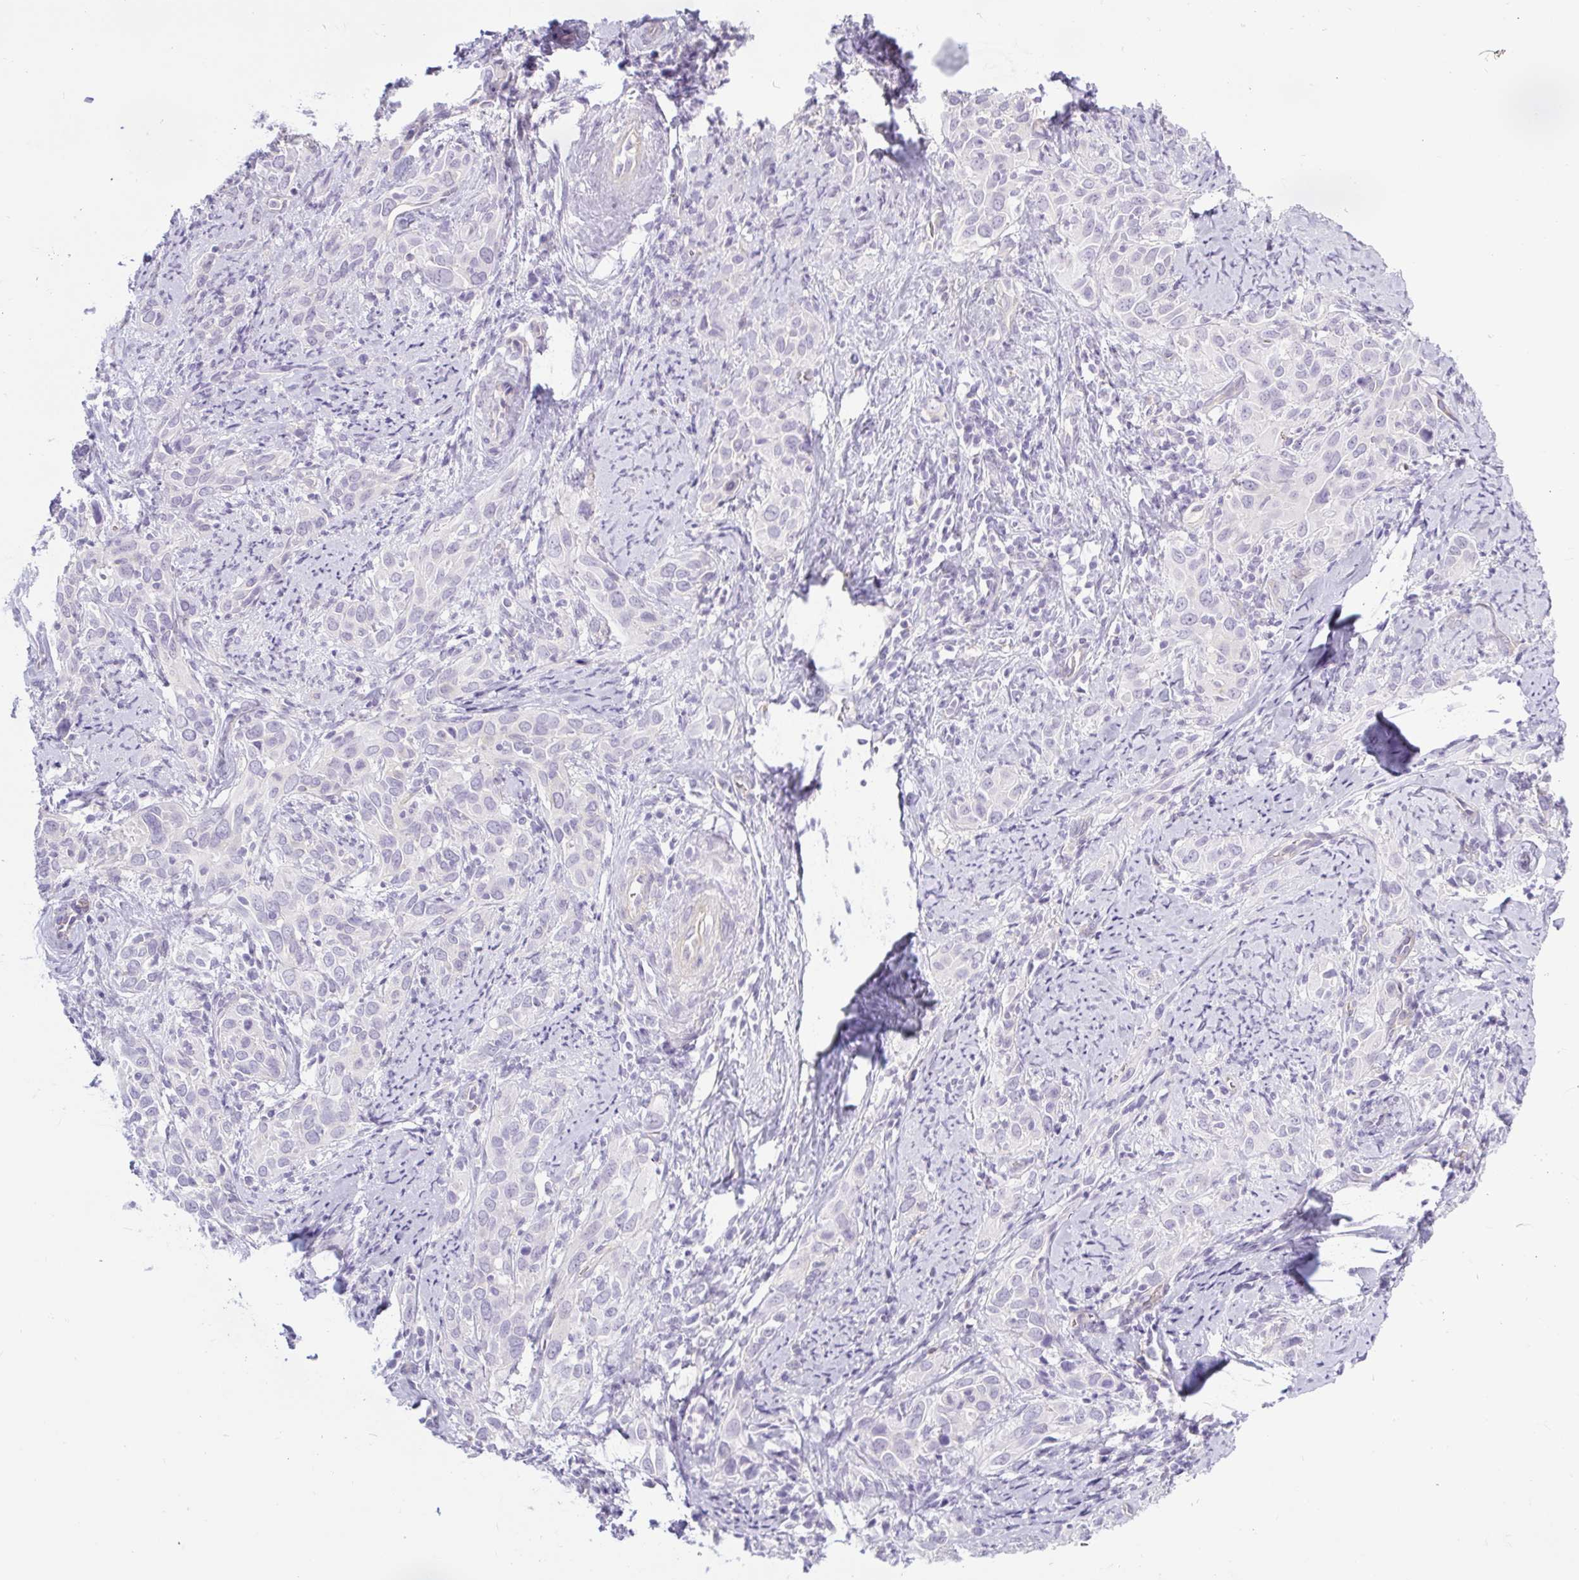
{"staining": {"intensity": "negative", "quantity": "none", "location": "none"}, "tissue": "cervical cancer", "cell_type": "Tumor cells", "image_type": "cancer", "snomed": [{"axis": "morphology", "description": "Squamous cell carcinoma, NOS"}, {"axis": "topography", "description": "Cervix"}], "caption": "DAB (3,3'-diaminobenzidine) immunohistochemical staining of human cervical squamous cell carcinoma shows no significant positivity in tumor cells.", "gene": "BCAS1", "patient": {"sex": "female", "age": 51}}